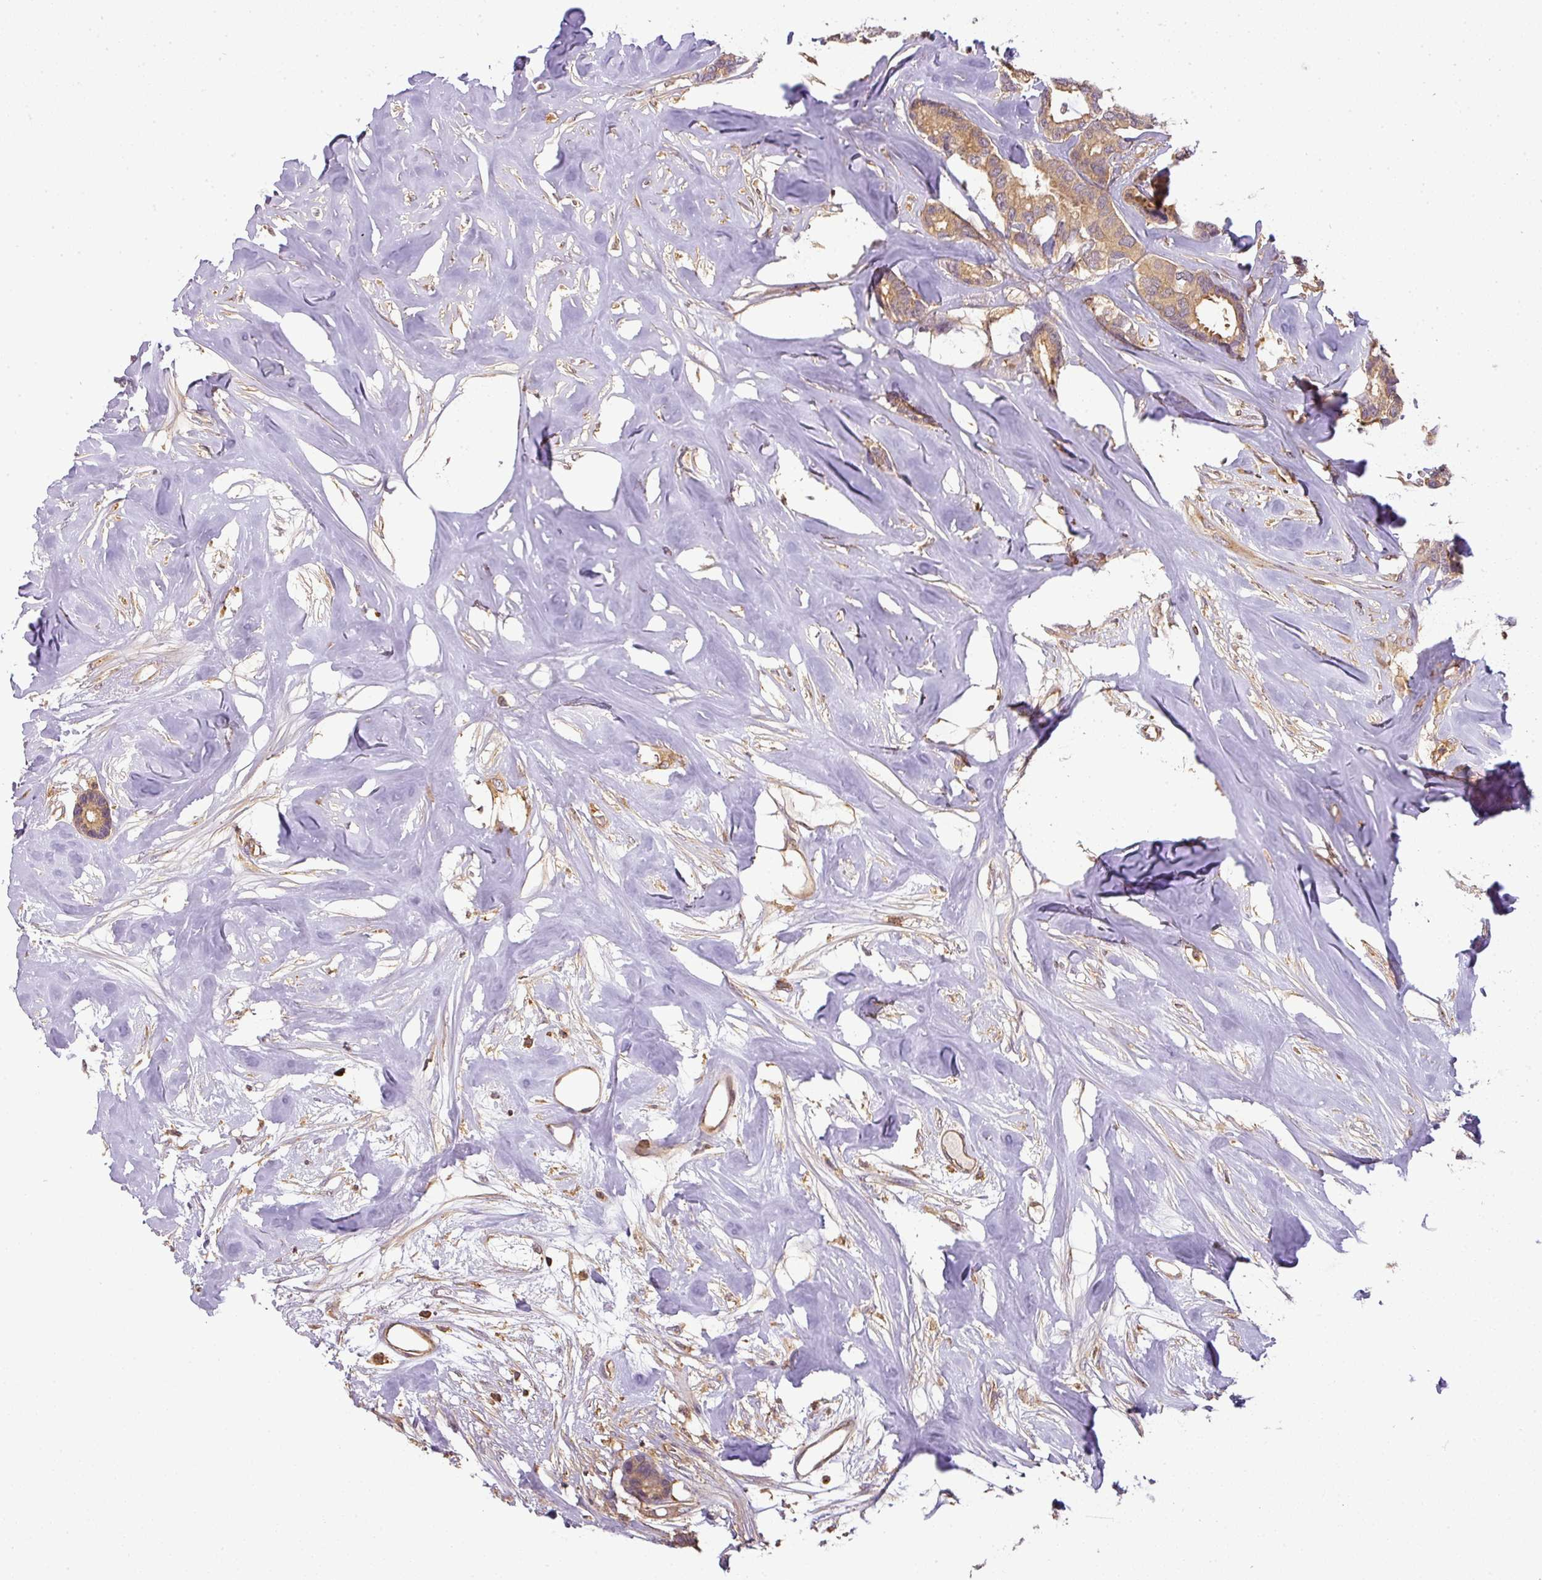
{"staining": {"intensity": "moderate", "quantity": ">75%", "location": "cytoplasmic/membranous"}, "tissue": "breast cancer", "cell_type": "Tumor cells", "image_type": "cancer", "snomed": [{"axis": "morphology", "description": "Duct carcinoma"}, {"axis": "topography", "description": "Breast"}], "caption": "Moderate cytoplasmic/membranous protein staining is present in about >75% of tumor cells in breast invasive ductal carcinoma.", "gene": "TCL1B", "patient": {"sex": "female", "age": 87}}